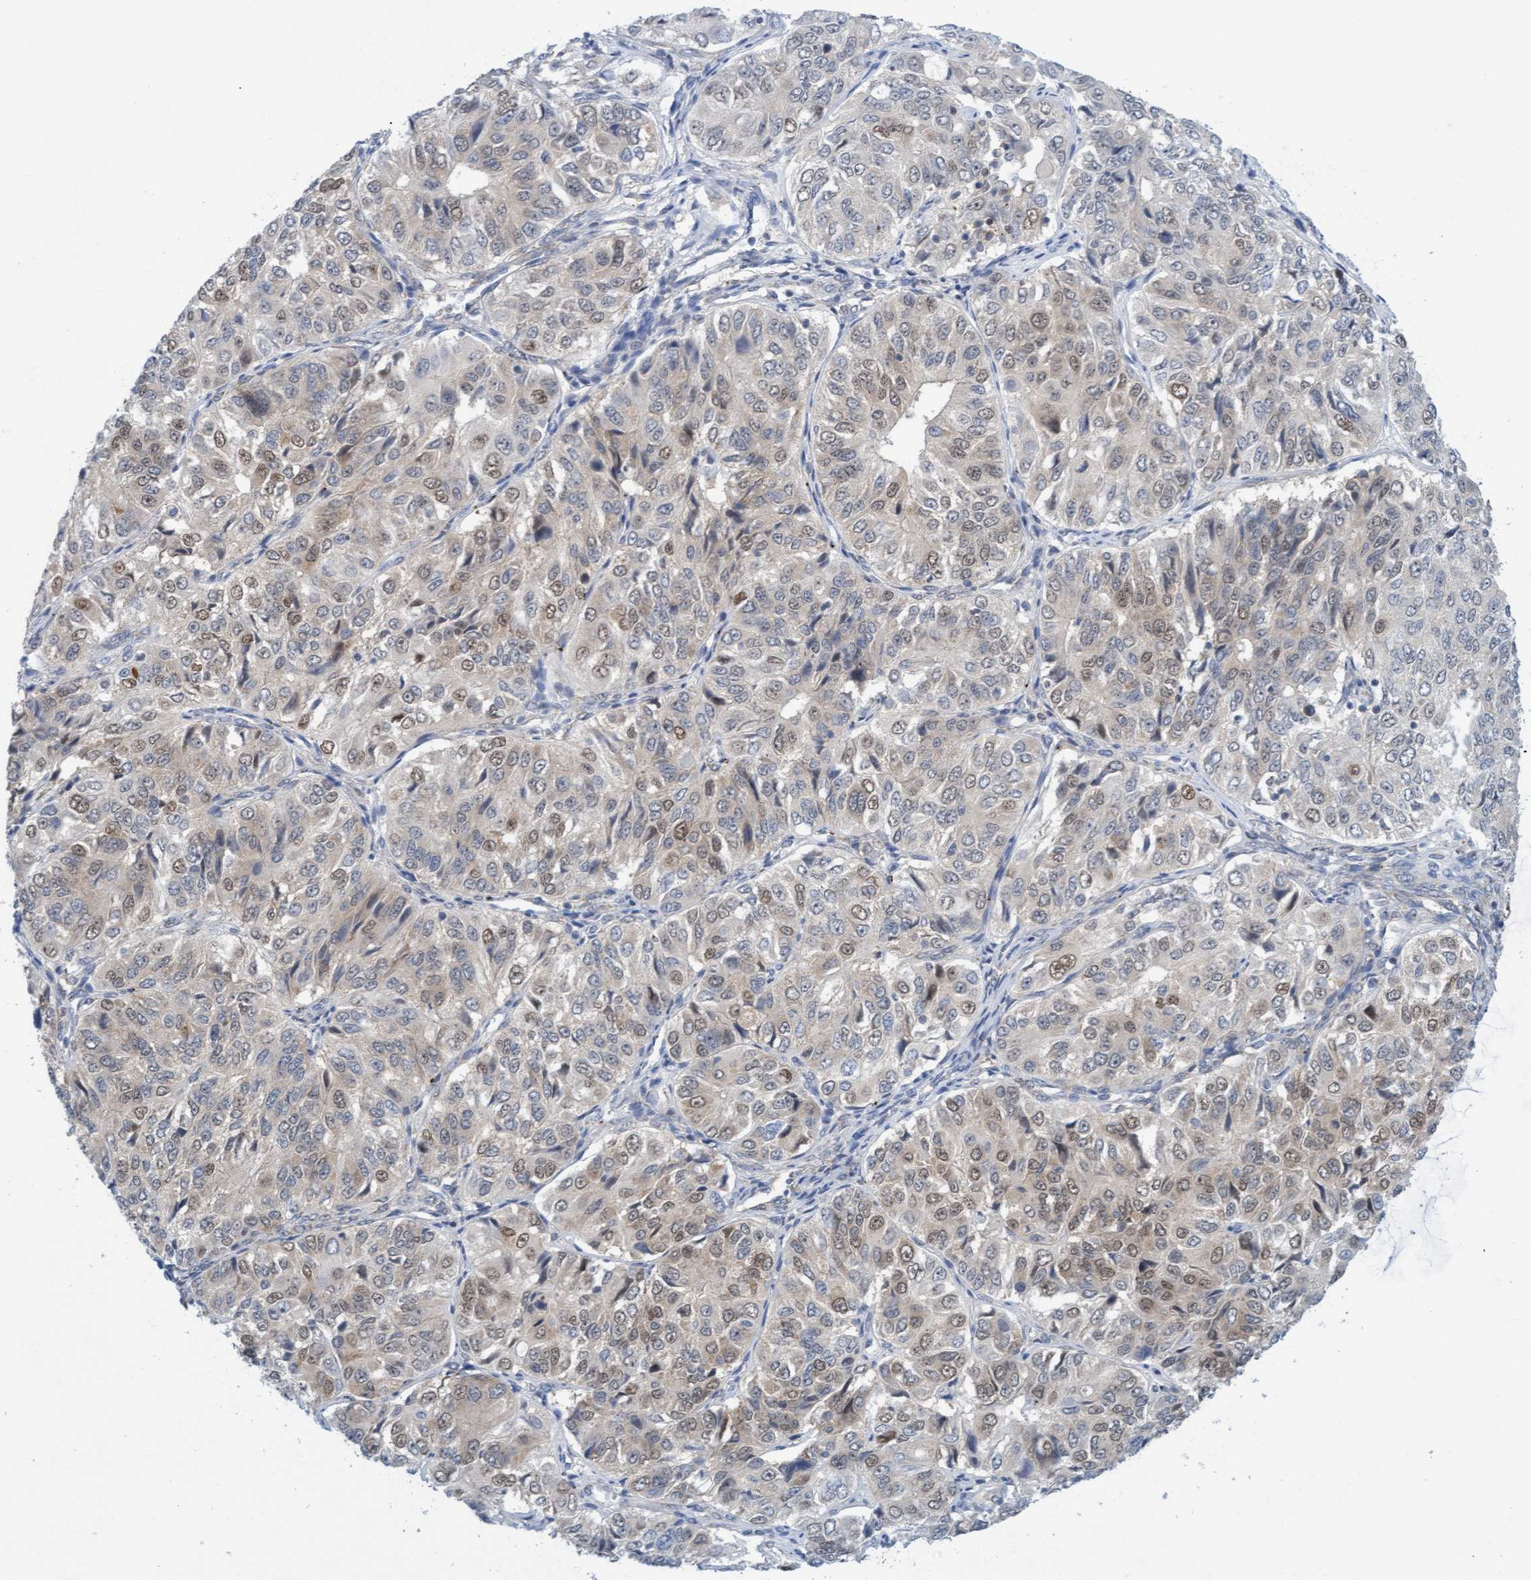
{"staining": {"intensity": "weak", "quantity": "25%-75%", "location": "cytoplasmic/membranous,nuclear"}, "tissue": "ovarian cancer", "cell_type": "Tumor cells", "image_type": "cancer", "snomed": [{"axis": "morphology", "description": "Carcinoma, endometroid"}, {"axis": "topography", "description": "Ovary"}], "caption": "Weak cytoplasmic/membranous and nuclear positivity is present in approximately 25%-75% of tumor cells in ovarian cancer.", "gene": "AMZ2", "patient": {"sex": "female", "age": 51}}